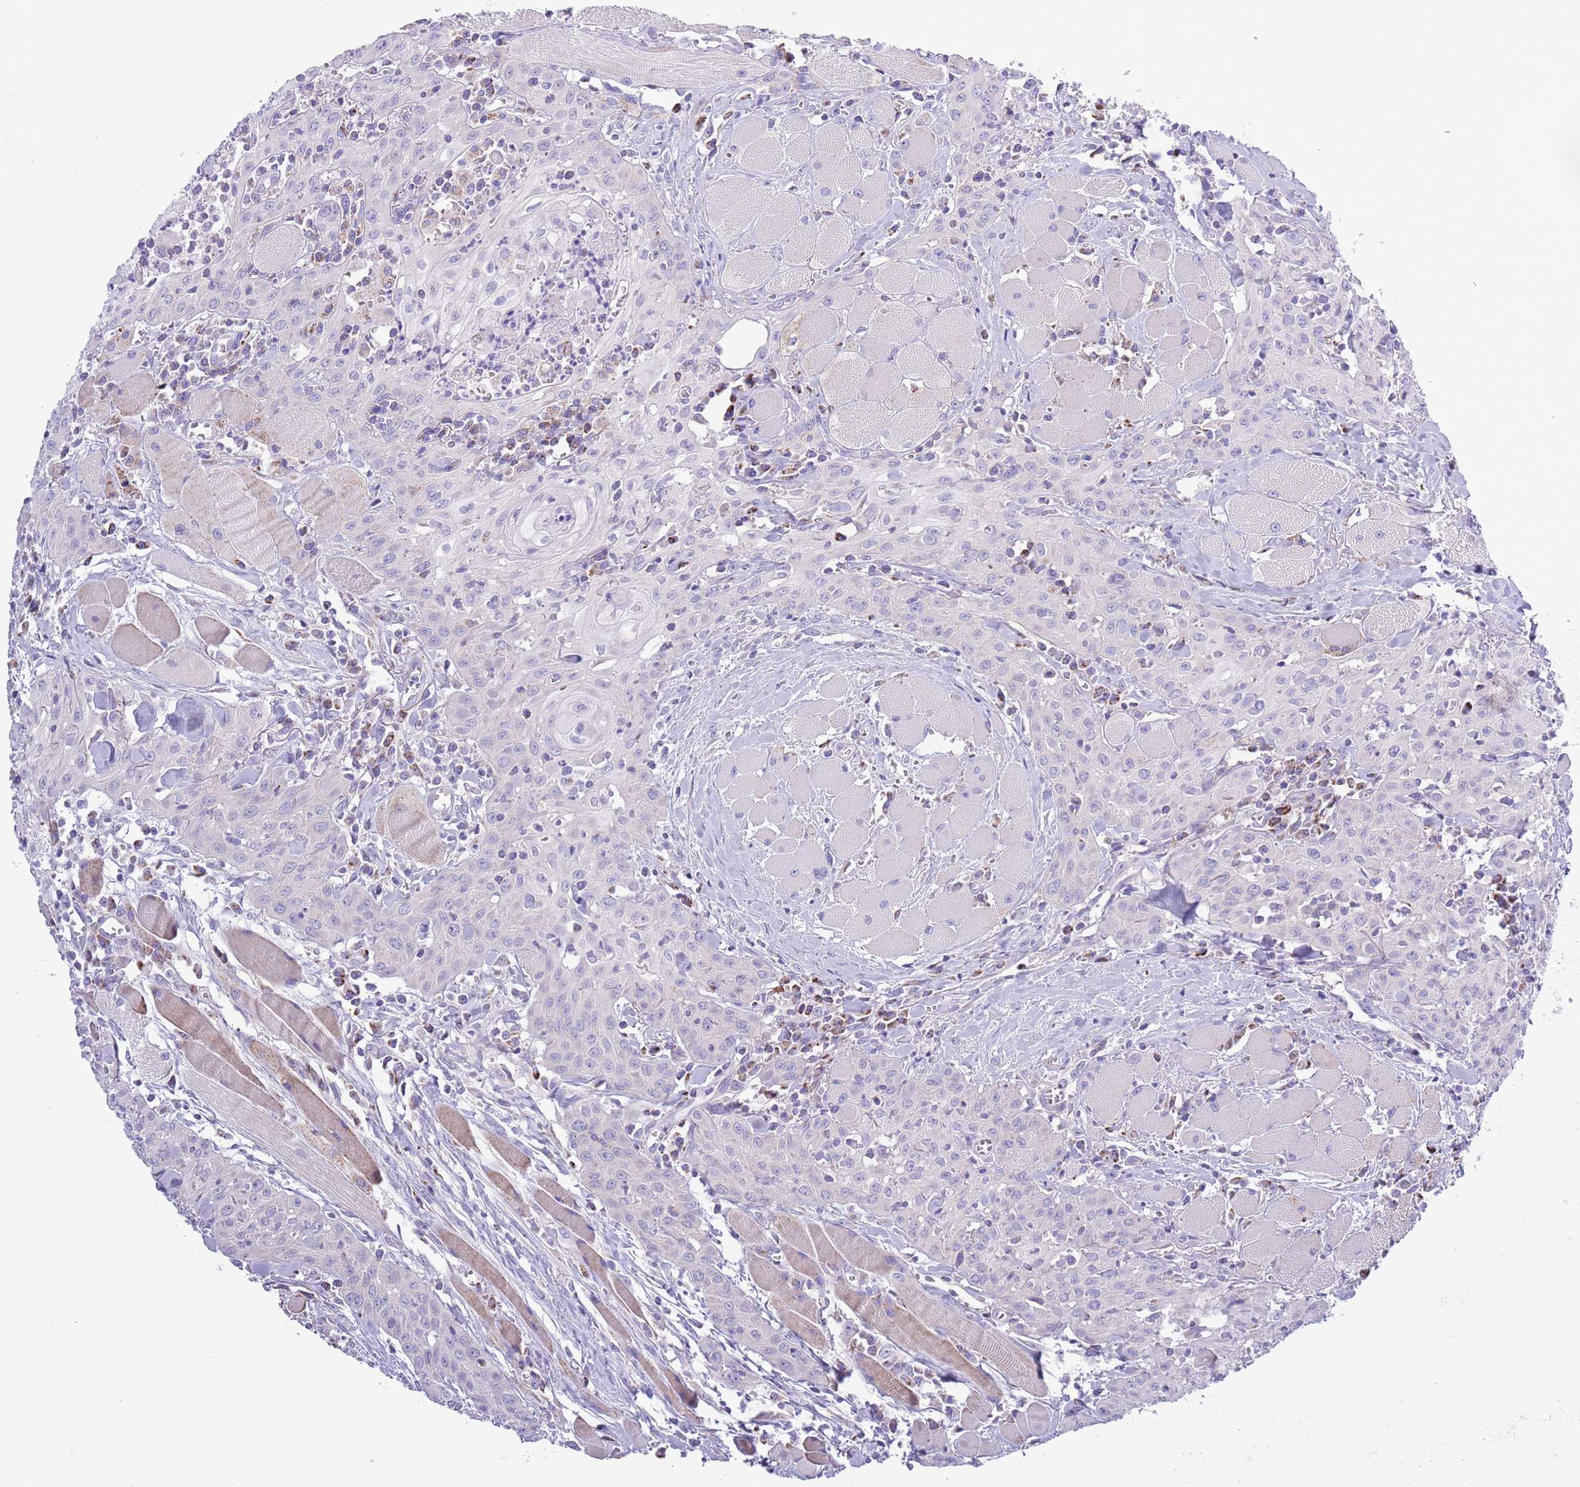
{"staining": {"intensity": "negative", "quantity": "none", "location": "none"}, "tissue": "head and neck cancer", "cell_type": "Tumor cells", "image_type": "cancer", "snomed": [{"axis": "morphology", "description": "Squamous cell carcinoma, NOS"}, {"axis": "topography", "description": "Oral tissue"}, {"axis": "topography", "description": "Head-Neck"}], "caption": "Protein analysis of squamous cell carcinoma (head and neck) displays no significant expression in tumor cells. (Brightfield microscopy of DAB immunohistochemistry at high magnification).", "gene": "ATP6V1B1", "patient": {"sex": "female", "age": 70}}